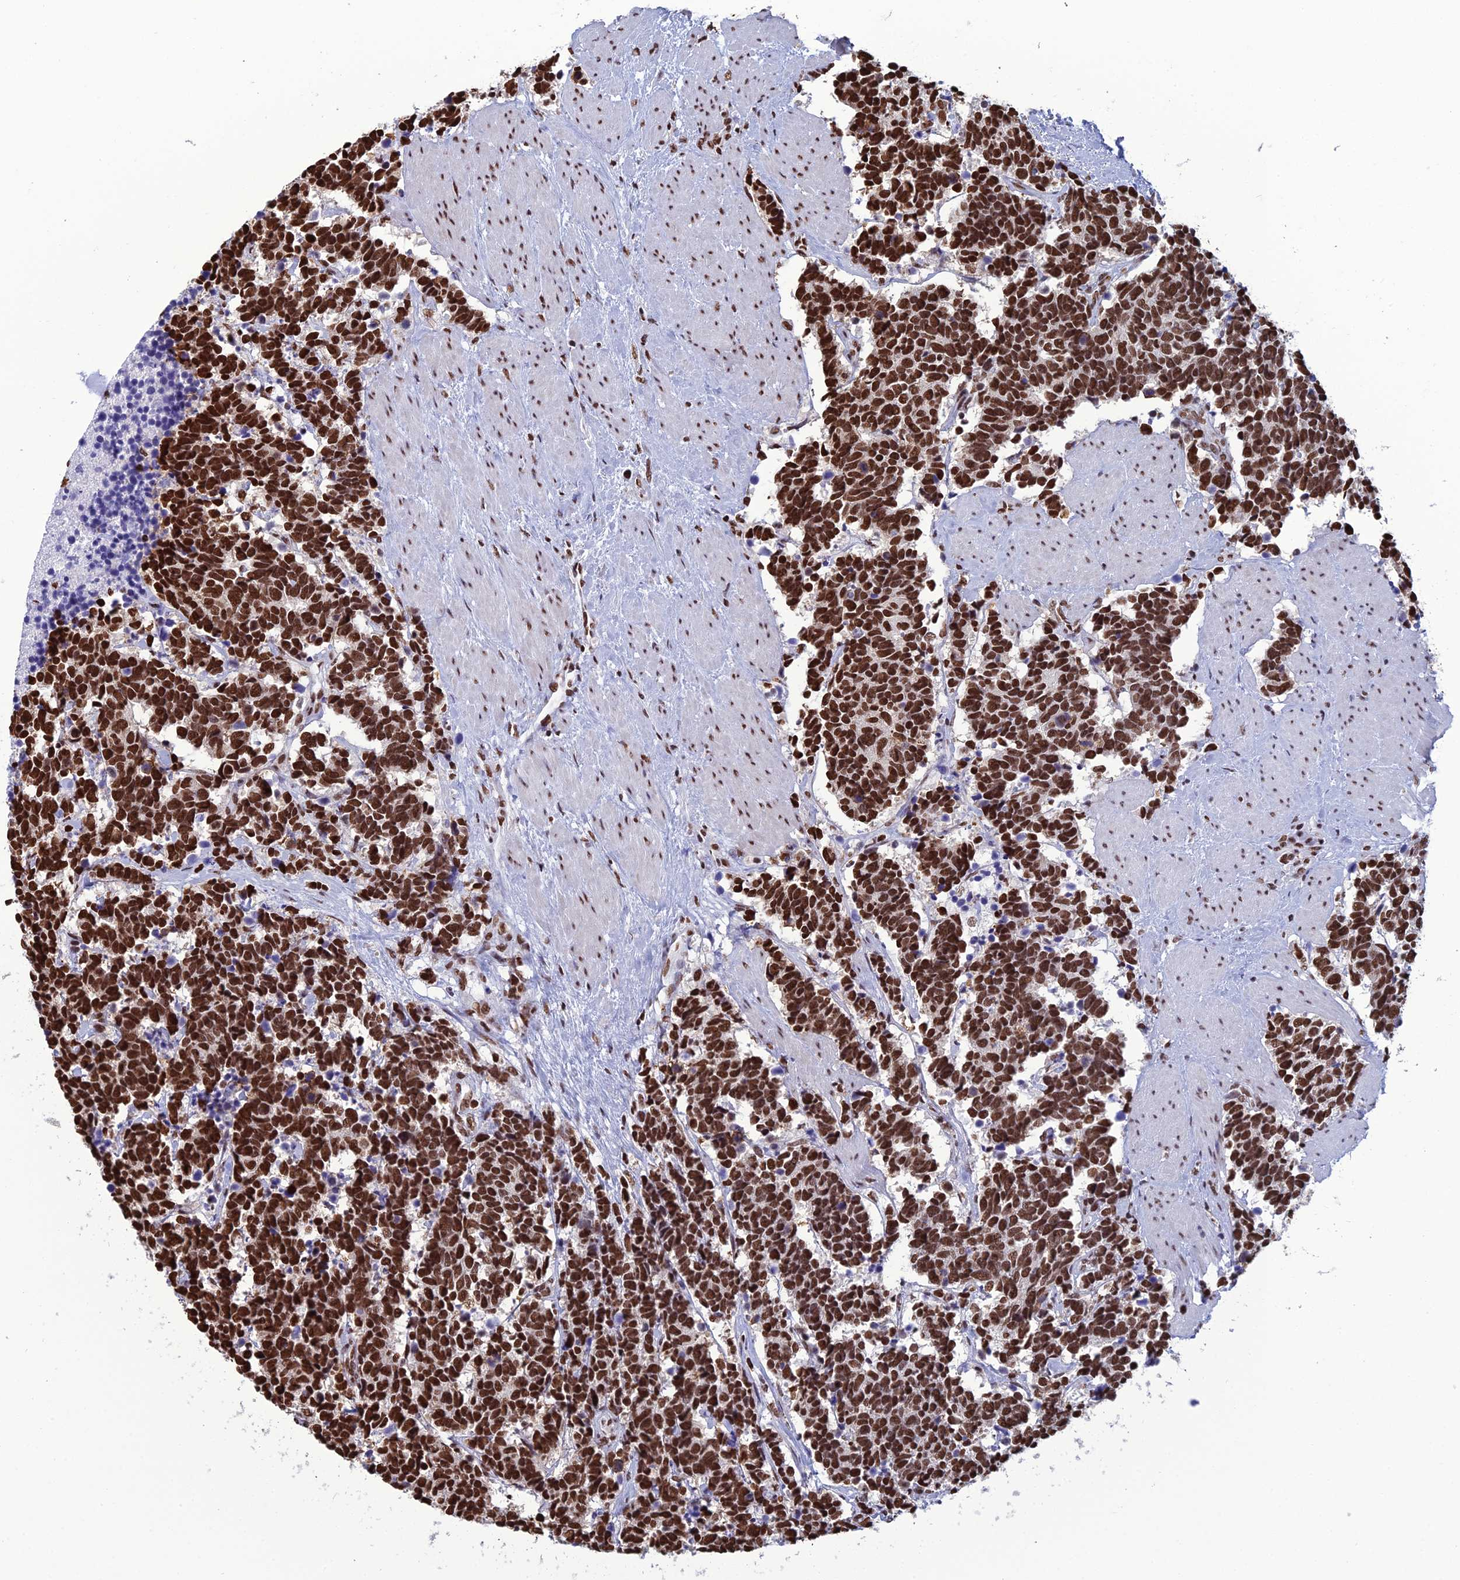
{"staining": {"intensity": "strong", "quantity": ">75%", "location": "nuclear"}, "tissue": "carcinoid", "cell_type": "Tumor cells", "image_type": "cancer", "snomed": [{"axis": "morphology", "description": "Carcinoma, NOS"}, {"axis": "morphology", "description": "Carcinoid, malignant, NOS"}, {"axis": "topography", "description": "Prostate"}], "caption": "Carcinoid stained with a protein marker shows strong staining in tumor cells.", "gene": "PRAMEF12", "patient": {"sex": "male", "age": 57}}